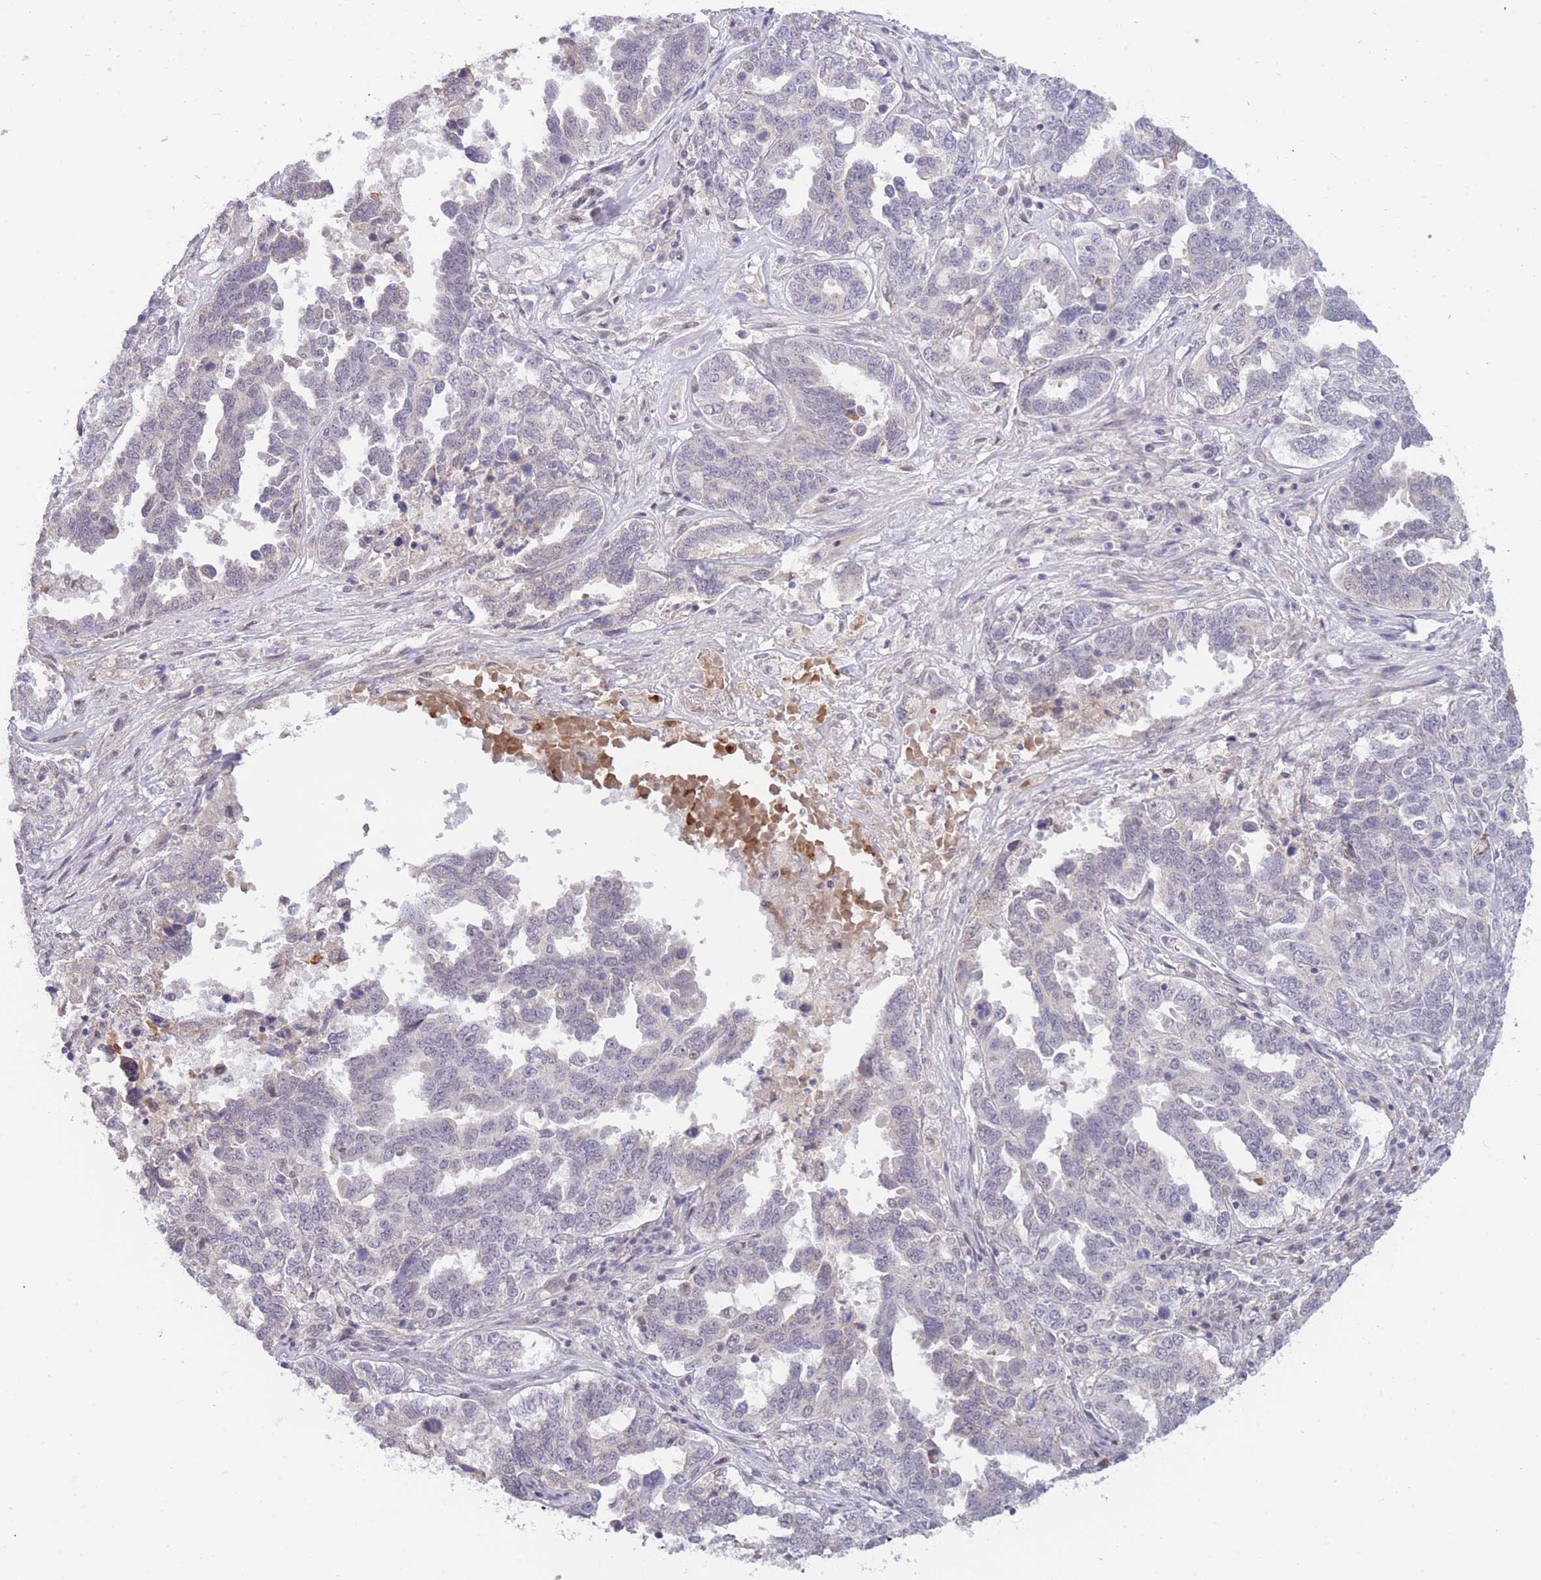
{"staining": {"intensity": "negative", "quantity": "none", "location": "none"}, "tissue": "ovarian cancer", "cell_type": "Tumor cells", "image_type": "cancer", "snomed": [{"axis": "morphology", "description": "Carcinoma, endometroid"}, {"axis": "topography", "description": "Ovary"}], "caption": "Immunohistochemistry (IHC) photomicrograph of human ovarian endometroid carcinoma stained for a protein (brown), which shows no positivity in tumor cells.", "gene": "GOLGA6L25", "patient": {"sex": "female", "age": 62}}